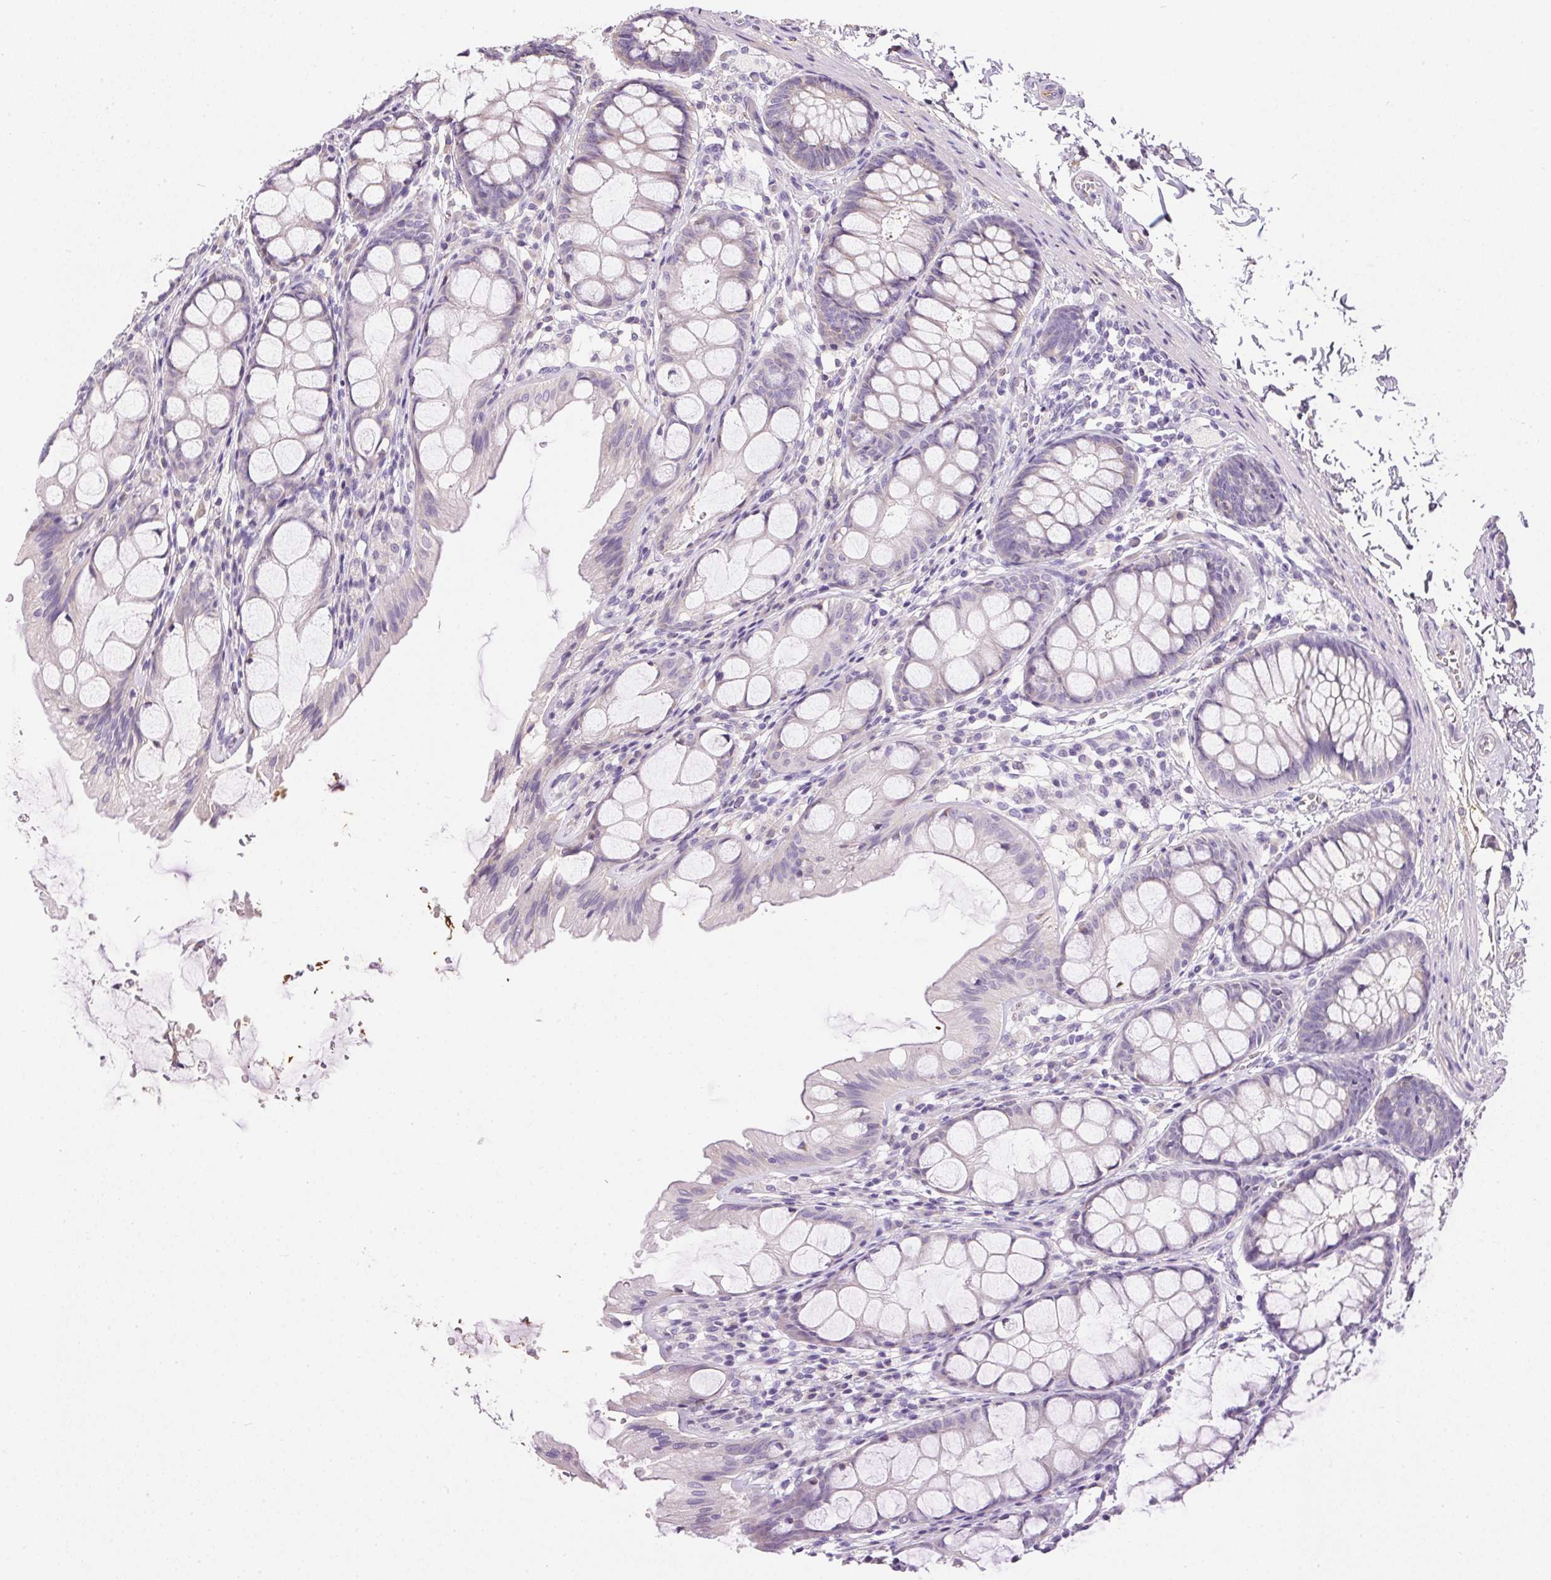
{"staining": {"intensity": "strong", "quantity": "<25%", "location": "nuclear"}, "tissue": "colon", "cell_type": "Endothelial cells", "image_type": "normal", "snomed": [{"axis": "morphology", "description": "Normal tissue, NOS"}, {"axis": "topography", "description": "Colon"}], "caption": "IHC of benign colon reveals medium levels of strong nuclear expression in approximately <25% of endothelial cells. (DAB = brown stain, brightfield microscopy at high magnification).", "gene": "ORM1", "patient": {"sex": "male", "age": 47}}